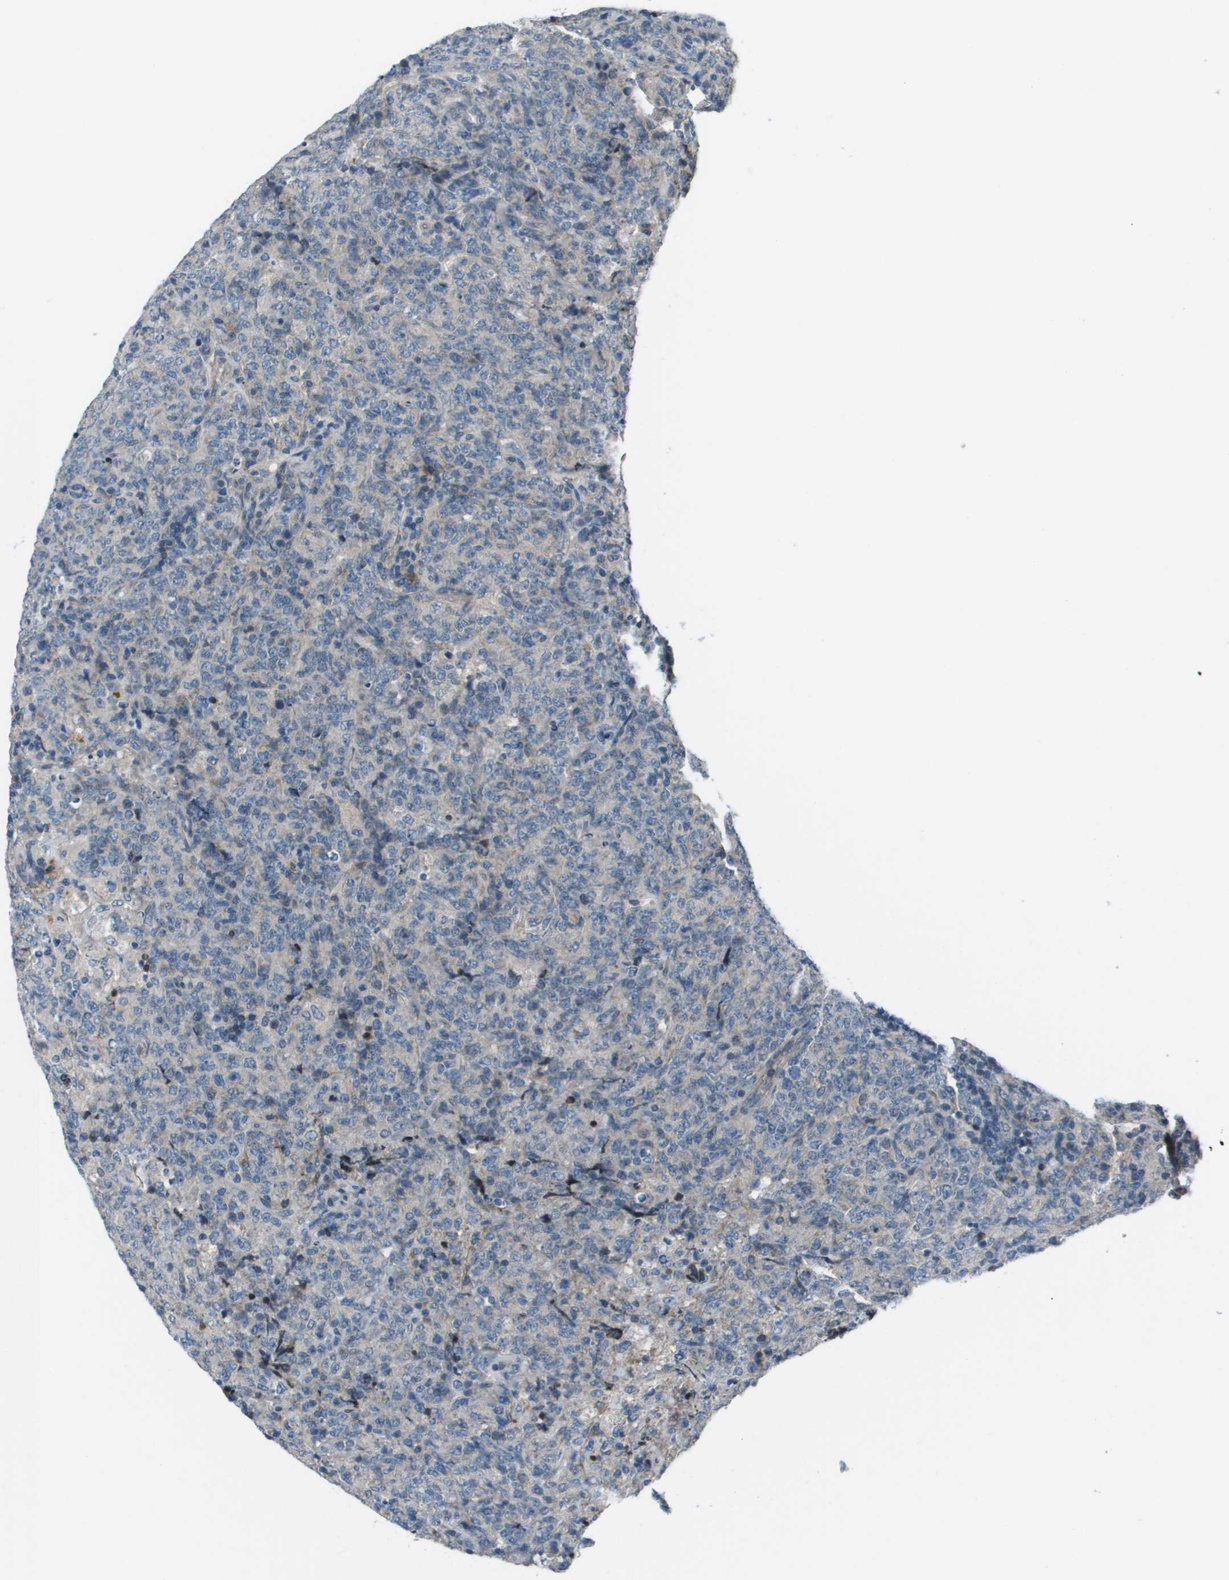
{"staining": {"intensity": "negative", "quantity": "none", "location": "none"}, "tissue": "lymphoma", "cell_type": "Tumor cells", "image_type": "cancer", "snomed": [{"axis": "morphology", "description": "Malignant lymphoma, non-Hodgkin's type, High grade"}, {"axis": "topography", "description": "Tonsil"}], "caption": "Tumor cells show no significant staining in high-grade malignant lymphoma, non-Hodgkin's type.", "gene": "PCOLCE", "patient": {"sex": "female", "age": 36}}